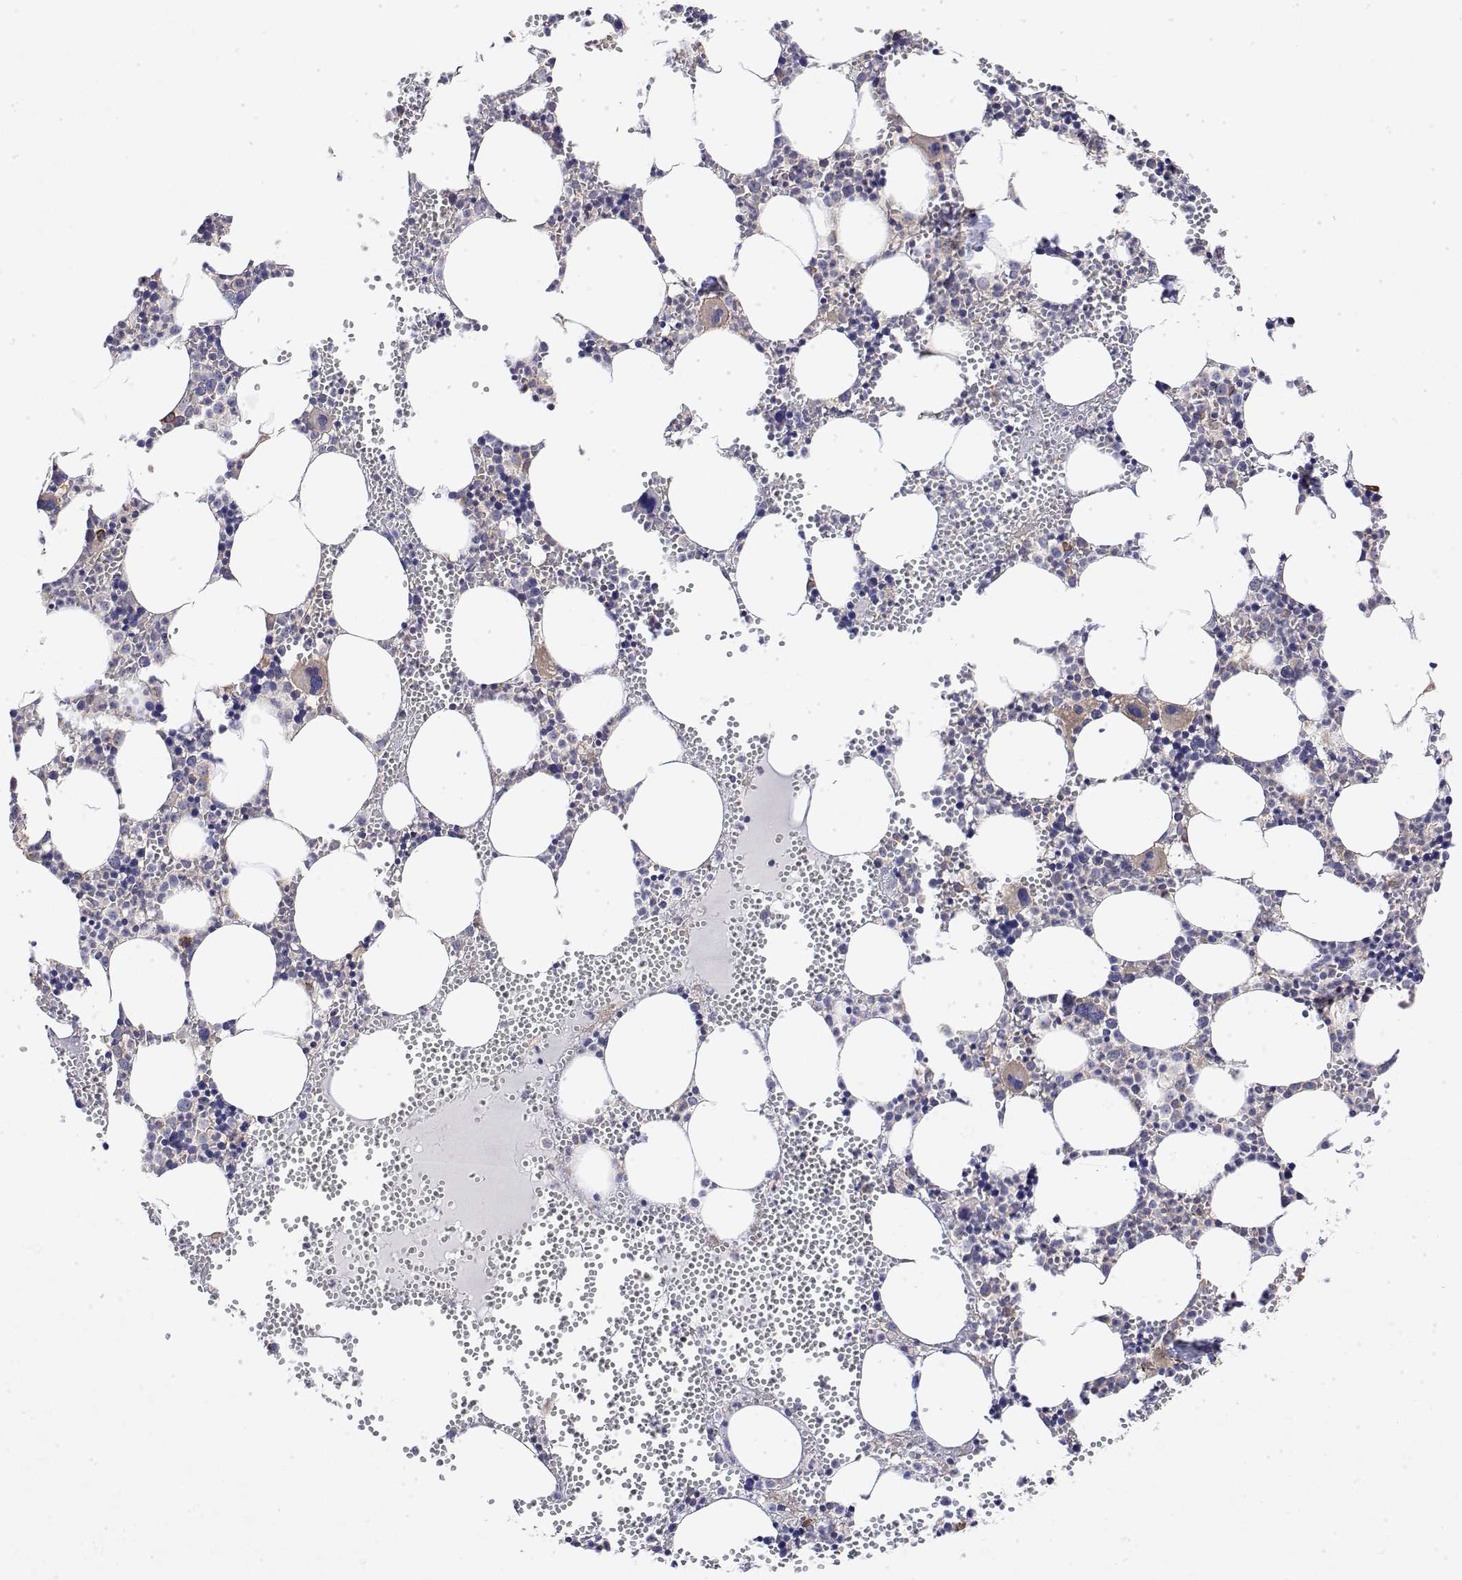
{"staining": {"intensity": "weak", "quantity": "<25%", "location": "cytoplasmic/membranous"}, "tissue": "bone marrow", "cell_type": "Hematopoietic cells", "image_type": "normal", "snomed": [{"axis": "morphology", "description": "Normal tissue, NOS"}, {"axis": "topography", "description": "Bone marrow"}], "caption": "A photomicrograph of bone marrow stained for a protein displays no brown staining in hematopoietic cells. (DAB immunohistochemistry (IHC) visualized using brightfield microscopy, high magnification).", "gene": "EEF1G", "patient": {"sex": "male", "age": 89}}